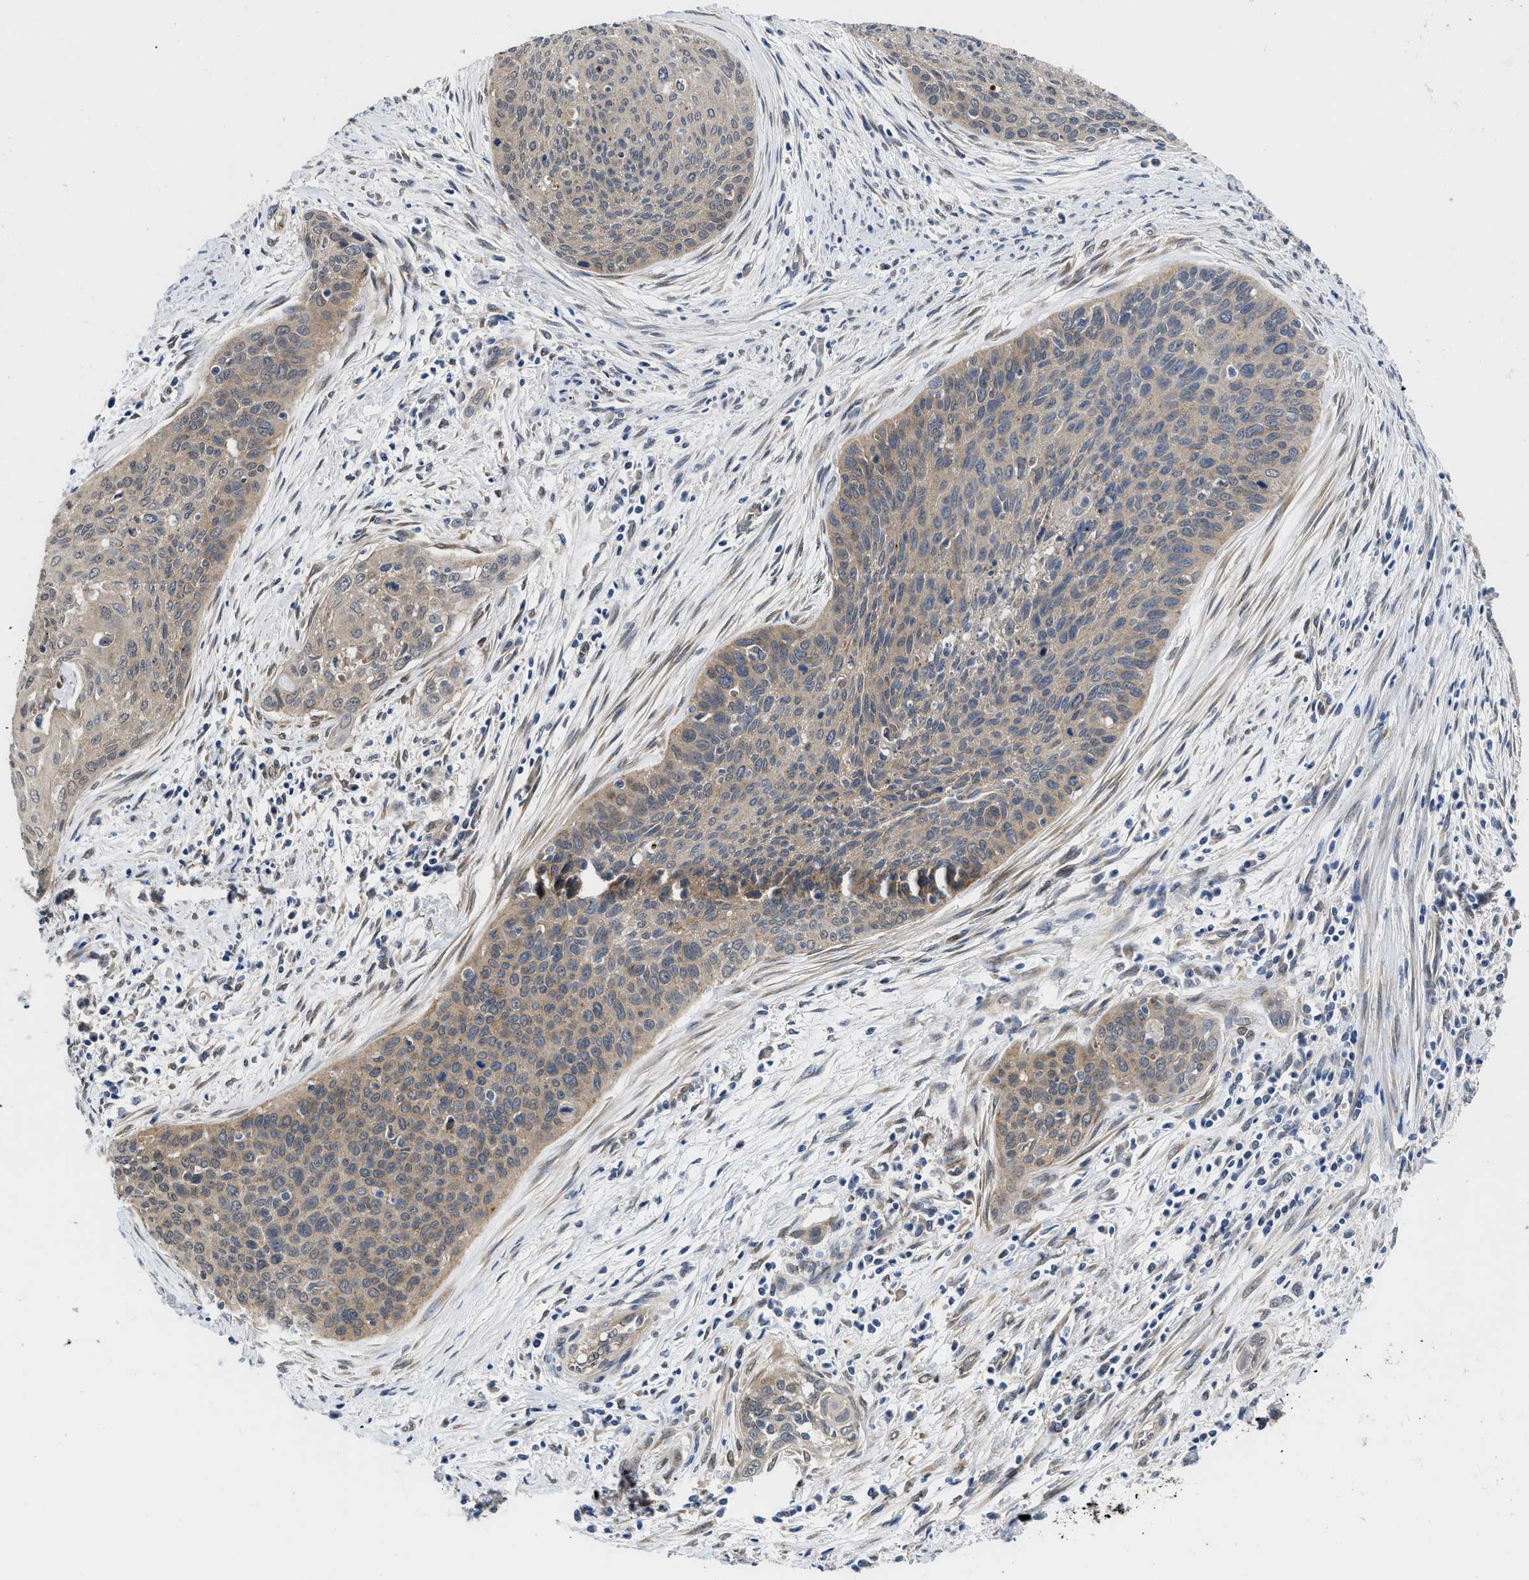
{"staining": {"intensity": "weak", "quantity": "<25%", "location": "cytoplasmic/membranous"}, "tissue": "cervical cancer", "cell_type": "Tumor cells", "image_type": "cancer", "snomed": [{"axis": "morphology", "description": "Squamous cell carcinoma, NOS"}, {"axis": "topography", "description": "Cervix"}], "caption": "A photomicrograph of squamous cell carcinoma (cervical) stained for a protein exhibits no brown staining in tumor cells.", "gene": "PKD2", "patient": {"sex": "female", "age": 55}}